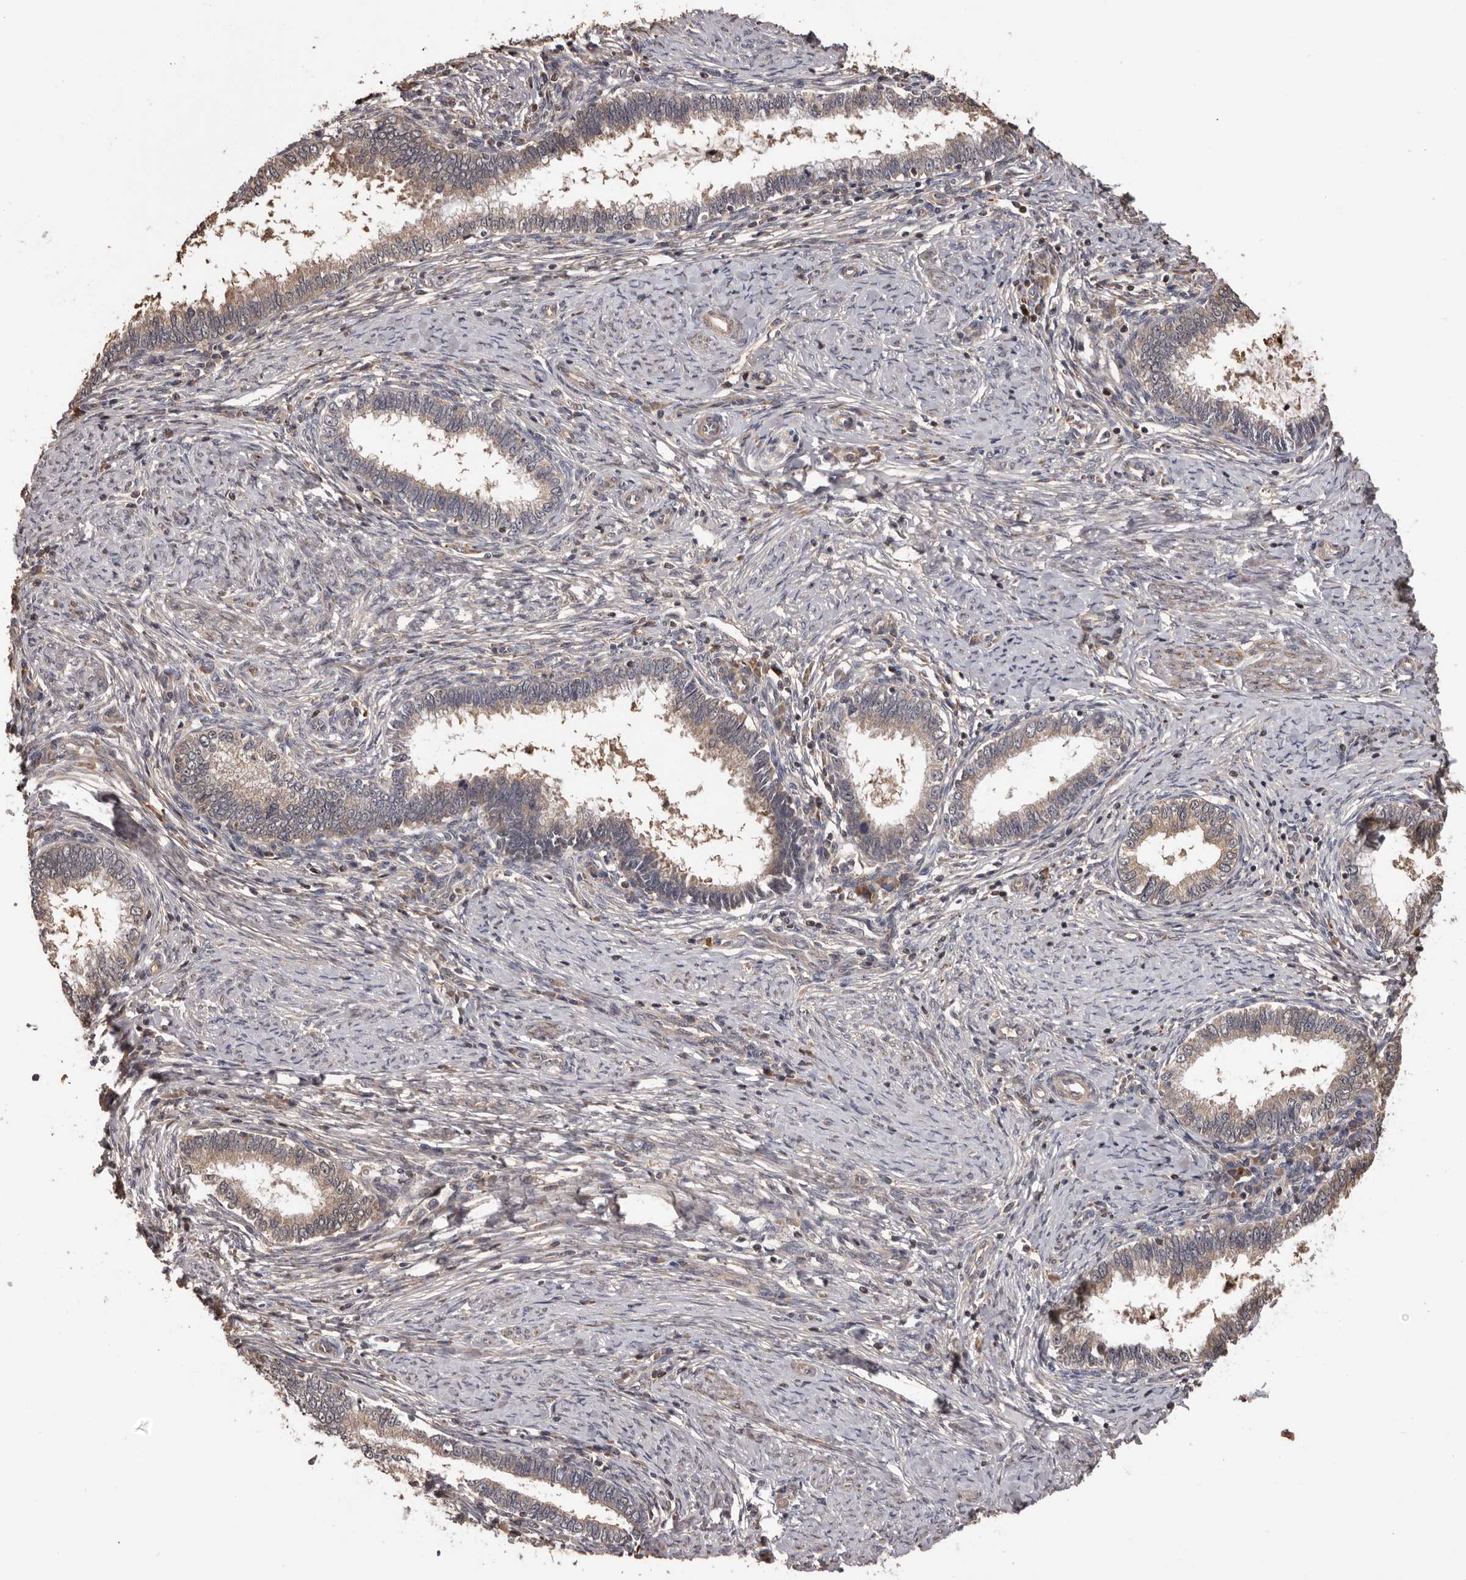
{"staining": {"intensity": "weak", "quantity": ">75%", "location": "cytoplasmic/membranous"}, "tissue": "cervical cancer", "cell_type": "Tumor cells", "image_type": "cancer", "snomed": [{"axis": "morphology", "description": "Adenocarcinoma, NOS"}, {"axis": "topography", "description": "Cervix"}], "caption": "A photomicrograph of cervical adenocarcinoma stained for a protein demonstrates weak cytoplasmic/membranous brown staining in tumor cells.", "gene": "ADAMTS2", "patient": {"sex": "female", "age": 36}}